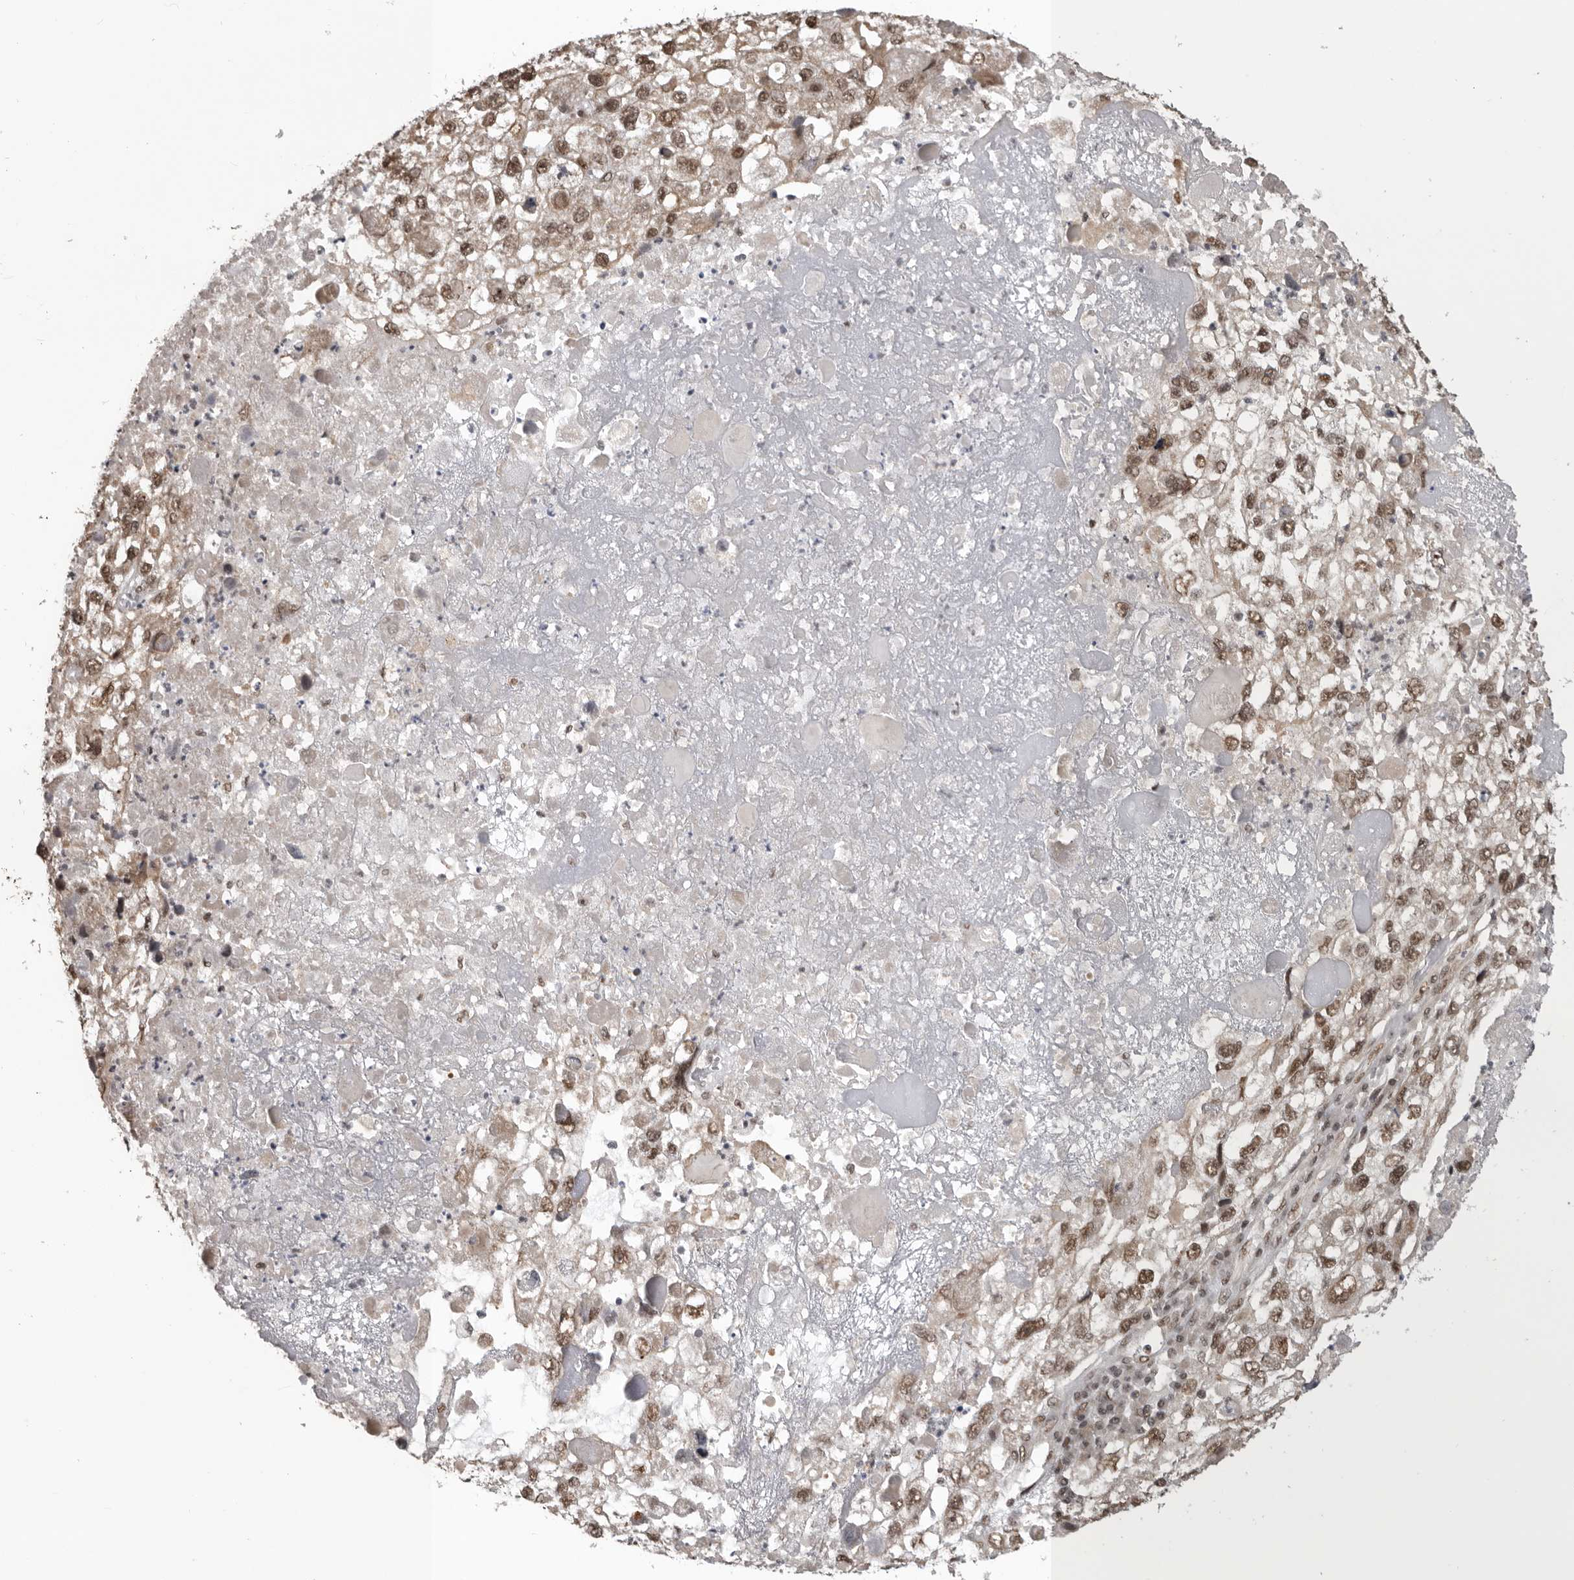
{"staining": {"intensity": "moderate", "quantity": ">75%", "location": "nuclear"}, "tissue": "endometrial cancer", "cell_type": "Tumor cells", "image_type": "cancer", "snomed": [{"axis": "morphology", "description": "Adenocarcinoma, NOS"}, {"axis": "topography", "description": "Endometrium"}], "caption": "The histopathology image shows a brown stain indicating the presence of a protein in the nuclear of tumor cells in endometrial cancer (adenocarcinoma).", "gene": "CBLL1", "patient": {"sex": "female", "age": 49}}